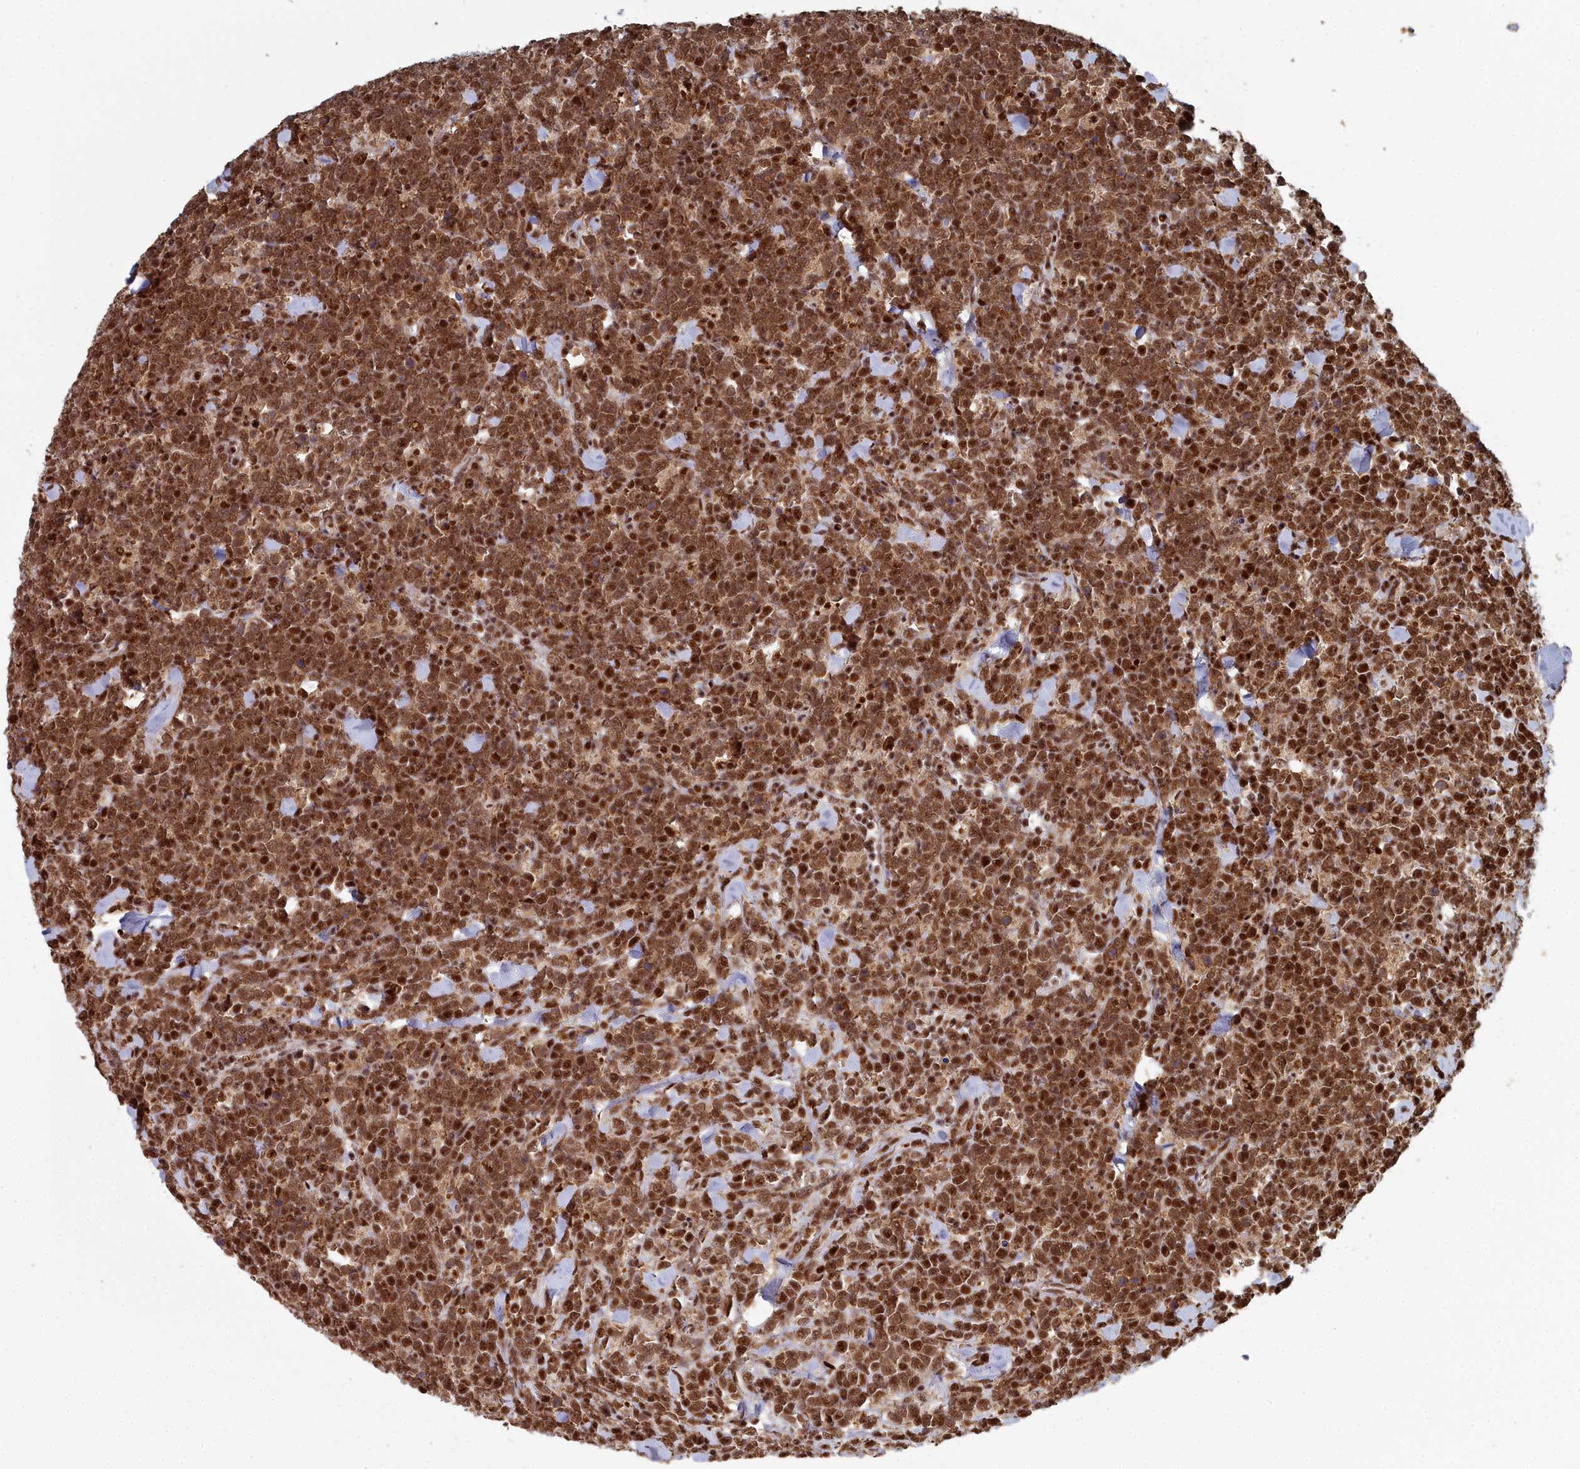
{"staining": {"intensity": "strong", "quantity": ">75%", "location": "nuclear"}, "tissue": "lymphoma", "cell_type": "Tumor cells", "image_type": "cancer", "snomed": [{"axis": "morphology", "description": "Malignant lymphoma, non-Hodgkin's type, High grade"}, {"axis": "topography", "description": "Small intestine"}], "caption": "Immunohistochemical staining of lymphoma shows strong nuclear protein expression in about >75% of tumor cells.", "gene": "SF3B3", "patient": {"sex": "male", "age": 8}}